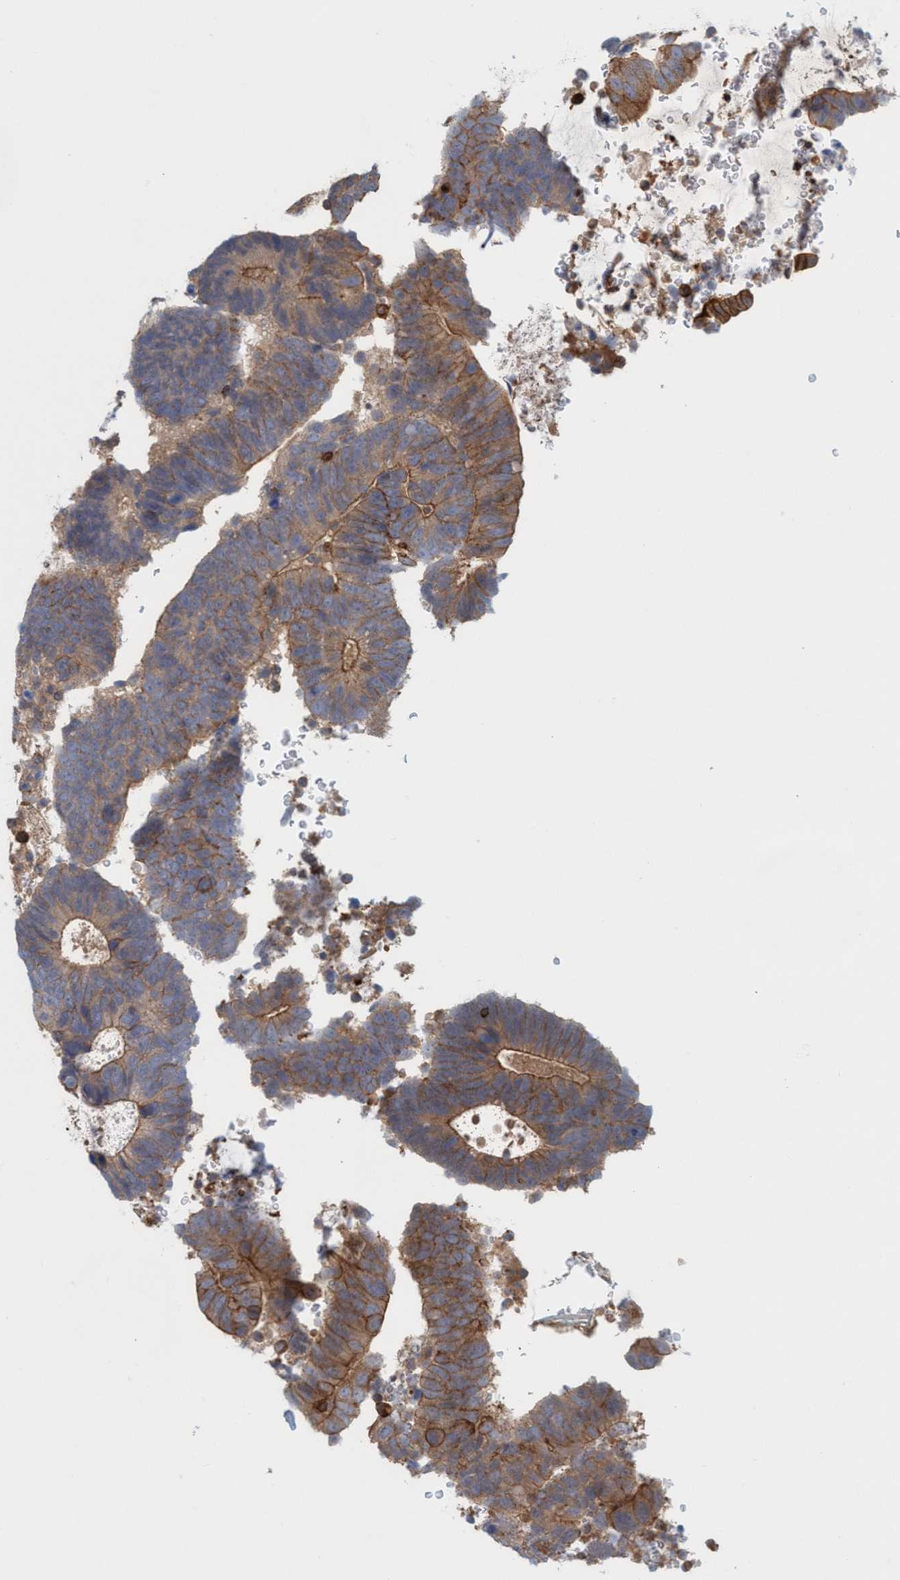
{"staining": {"intensity": "moderate", "quantity": "<25%", "location": "cytoplasmic/membranous"}, "tissue": "colorectal cancer", "cell_type": "Tumor cells", "image_type": "cancer", "snomed": [{"axis": "morphology", "description": "Adenocarcinoma, NOS"}, {"axis": "topography", "description": "Colon"}], "caption": "Colorectal cancer was stained to show a protein in brown. There is low levels of moderate cytoplasmic/membranous positivity in approximately <25% of tumor cells.", "gene": "SPECC1", "patient": {"sex": "male", "age": 56}}